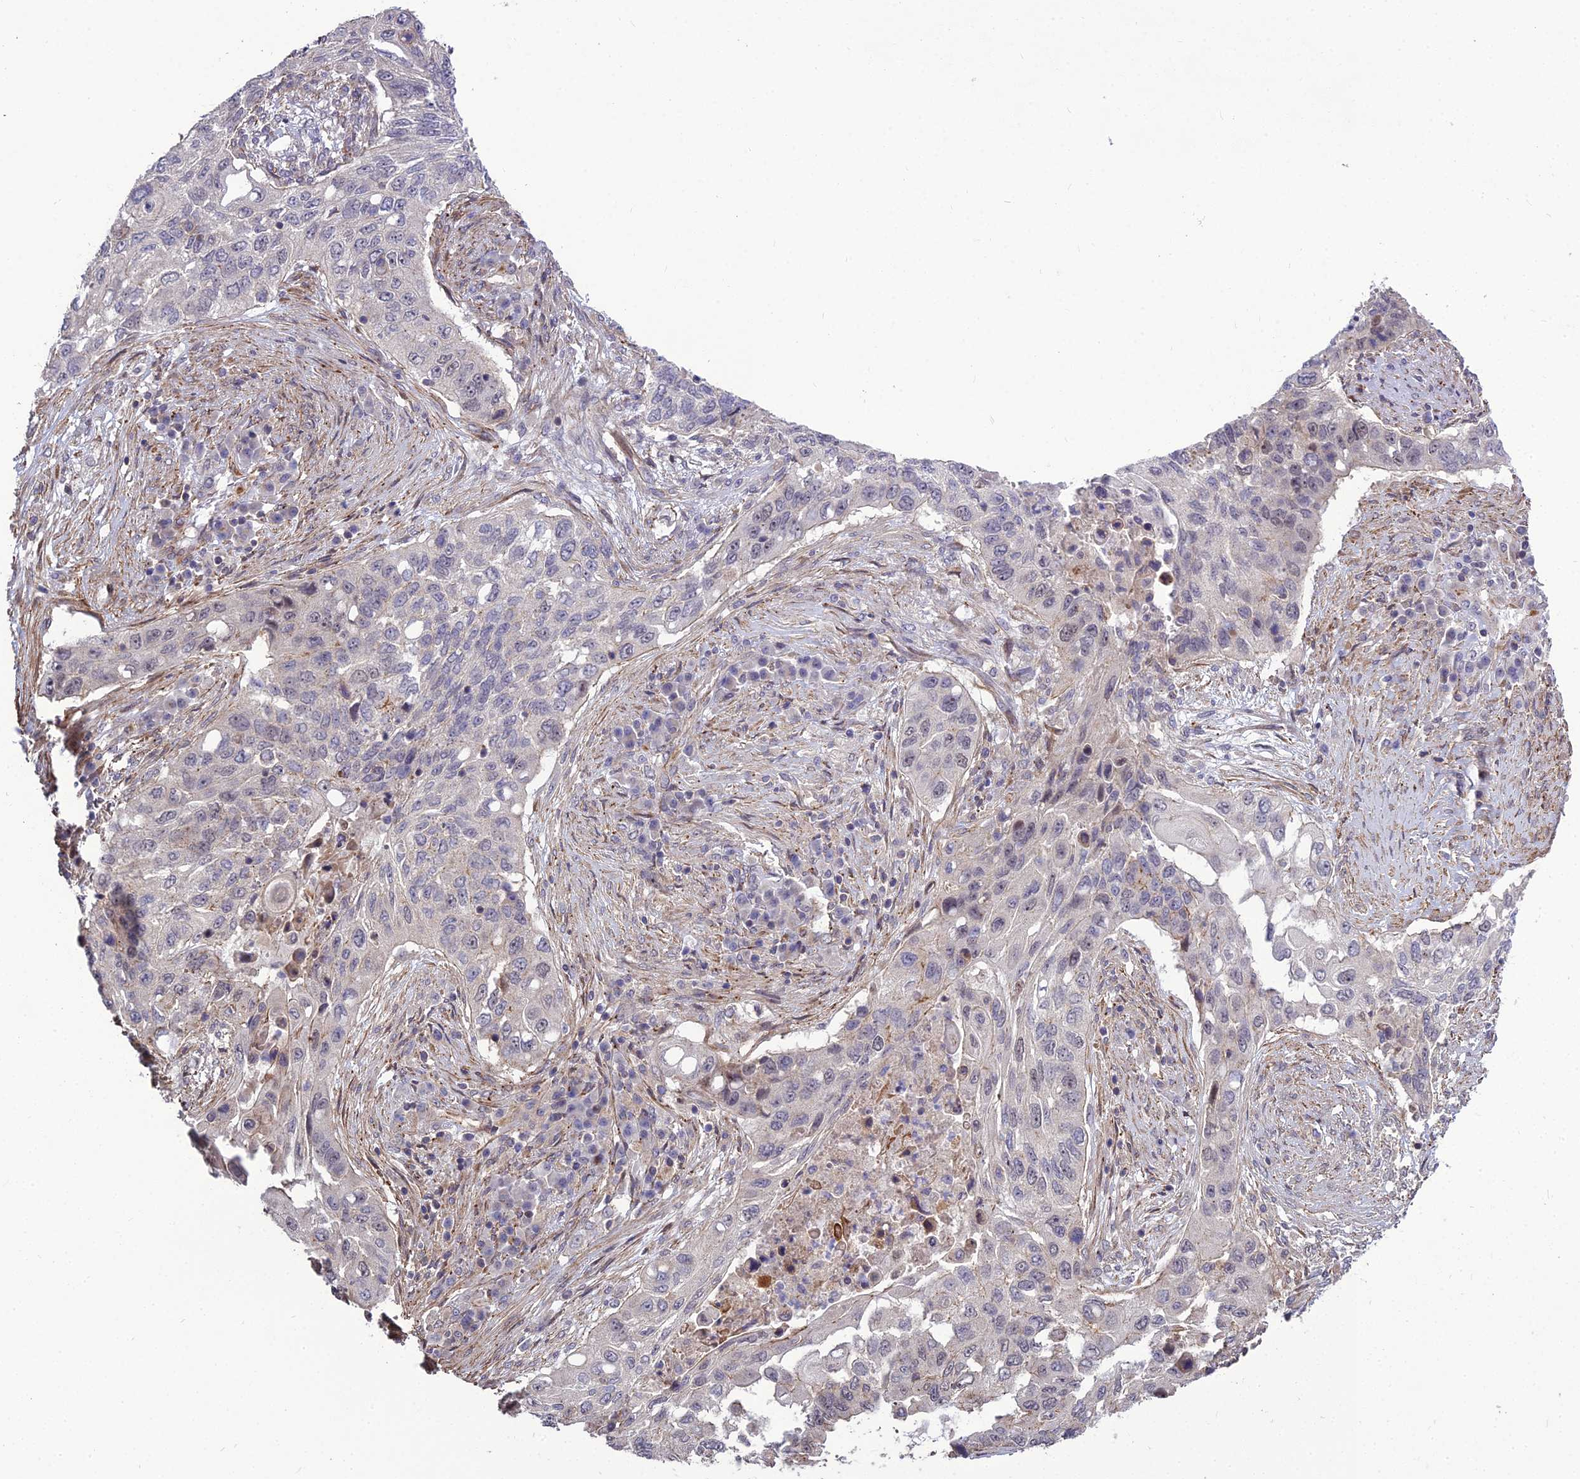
{"staining": {"intensity": "negative", "quantity": "none", "location": "none"}, "tissue": "lung cancer", "cell_type": "Tumor cells", "image_type": "cancer", "snomed": [{"axis": "morphology", "description": "Squamous cell carcinoma, NOS"}, {"axis": "topography", "description": "Lung"}], "caption": "Tumor cells show no significant expression in lung cancer (squamous cell carcinoma).", "gene": "TSPYL2", "patient": {"sex": "female", "age": 63}}